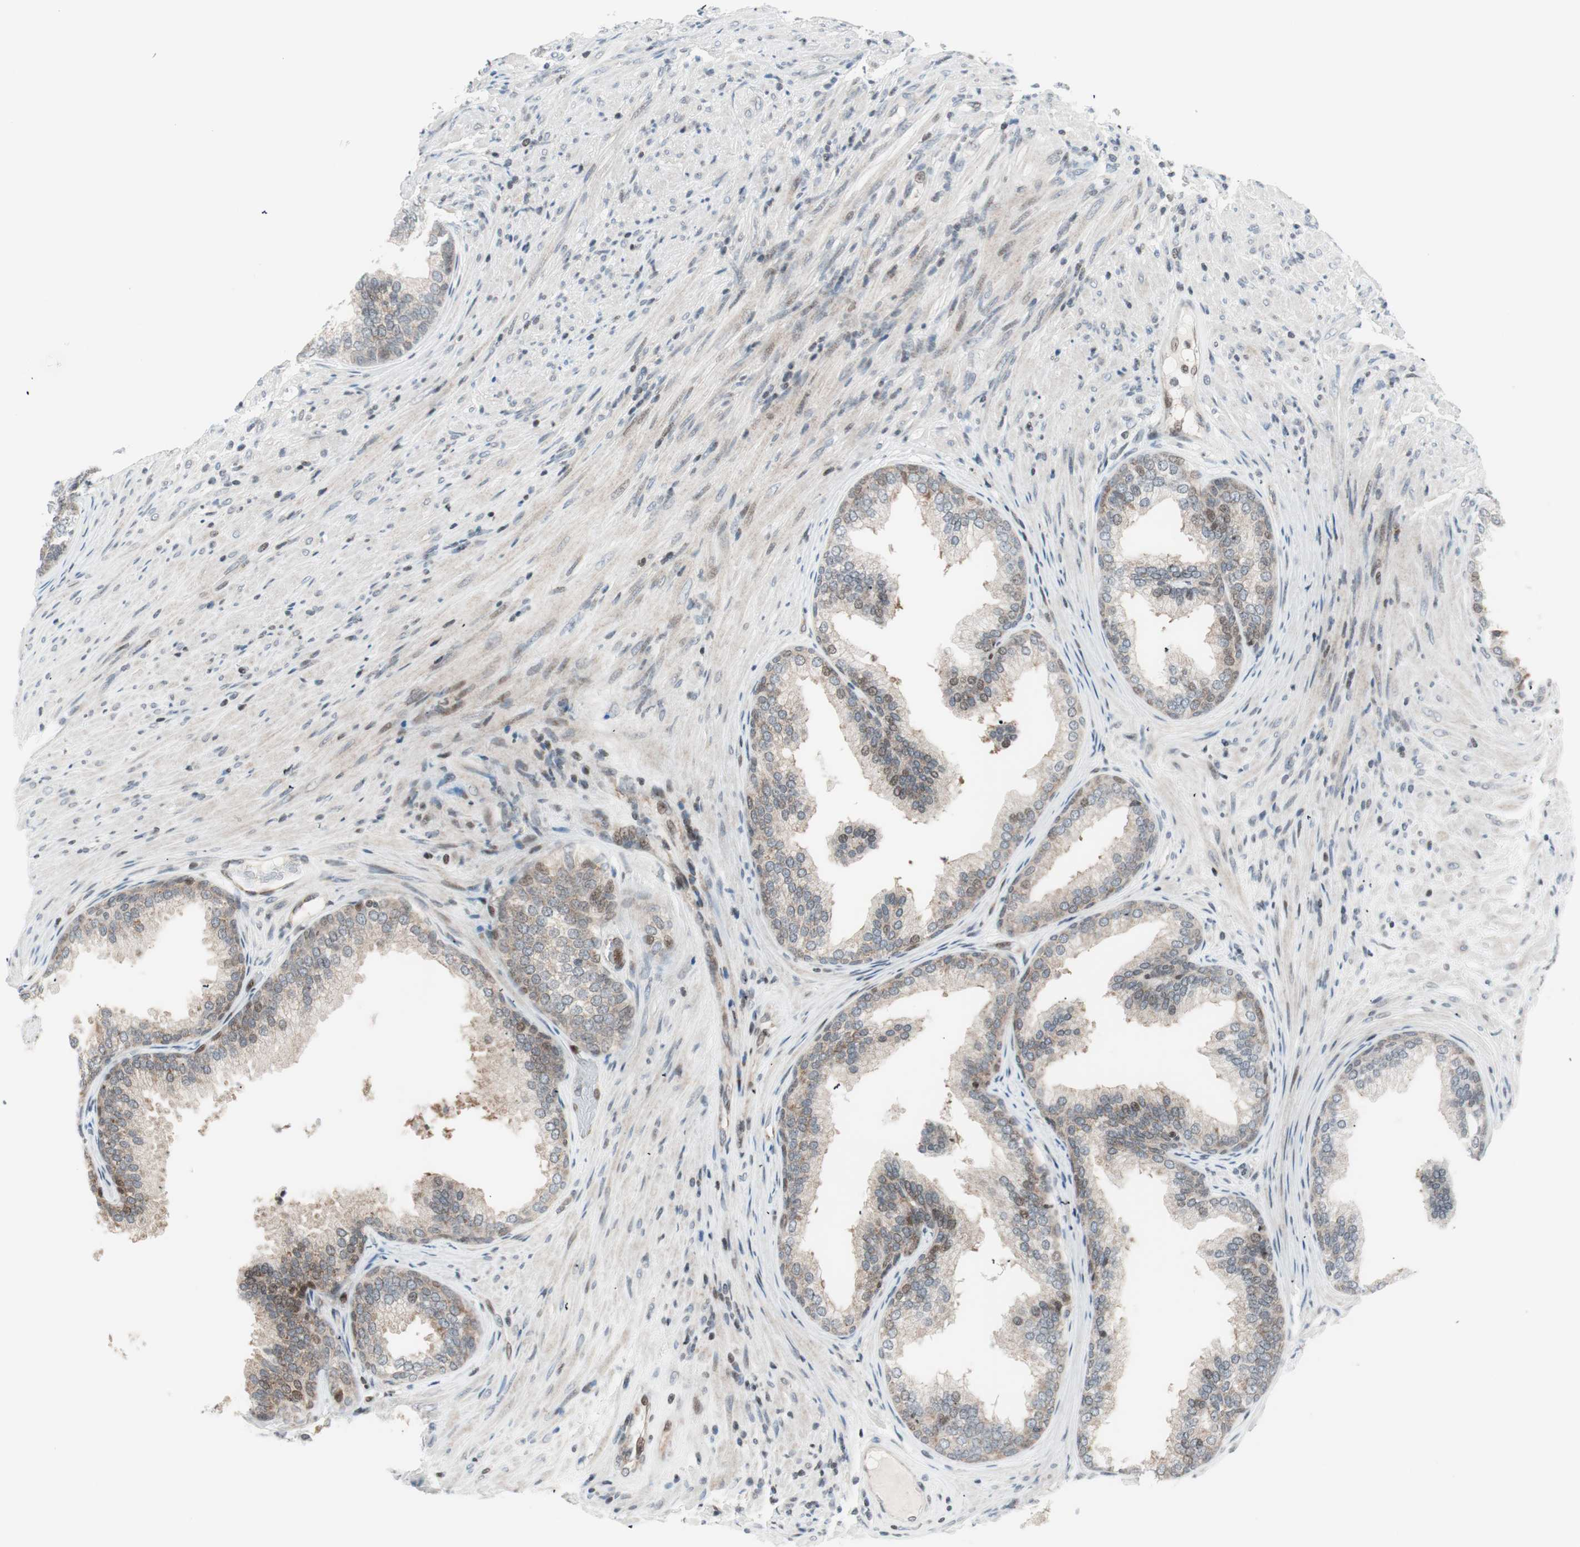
{"staining": {"intensity": "weak", "quantity": ">75%", "location": "cytoplasmic/membranous"}, "tissue": "prostate", "cell_type": "Glandular cells", "image_type": "normal", "snomed": [{"axis": "morphology", "description": "Normal tissue, NOS"}, {"axis": "topography", "description": "Prostate"}], "caption": "Prostate stained with a brown dye shows weak cytoplasmic/membranous positive staining in about >75% of glandular cells.", "gene": "TPT1", "patient": {"sex": "male", "age": 76}}